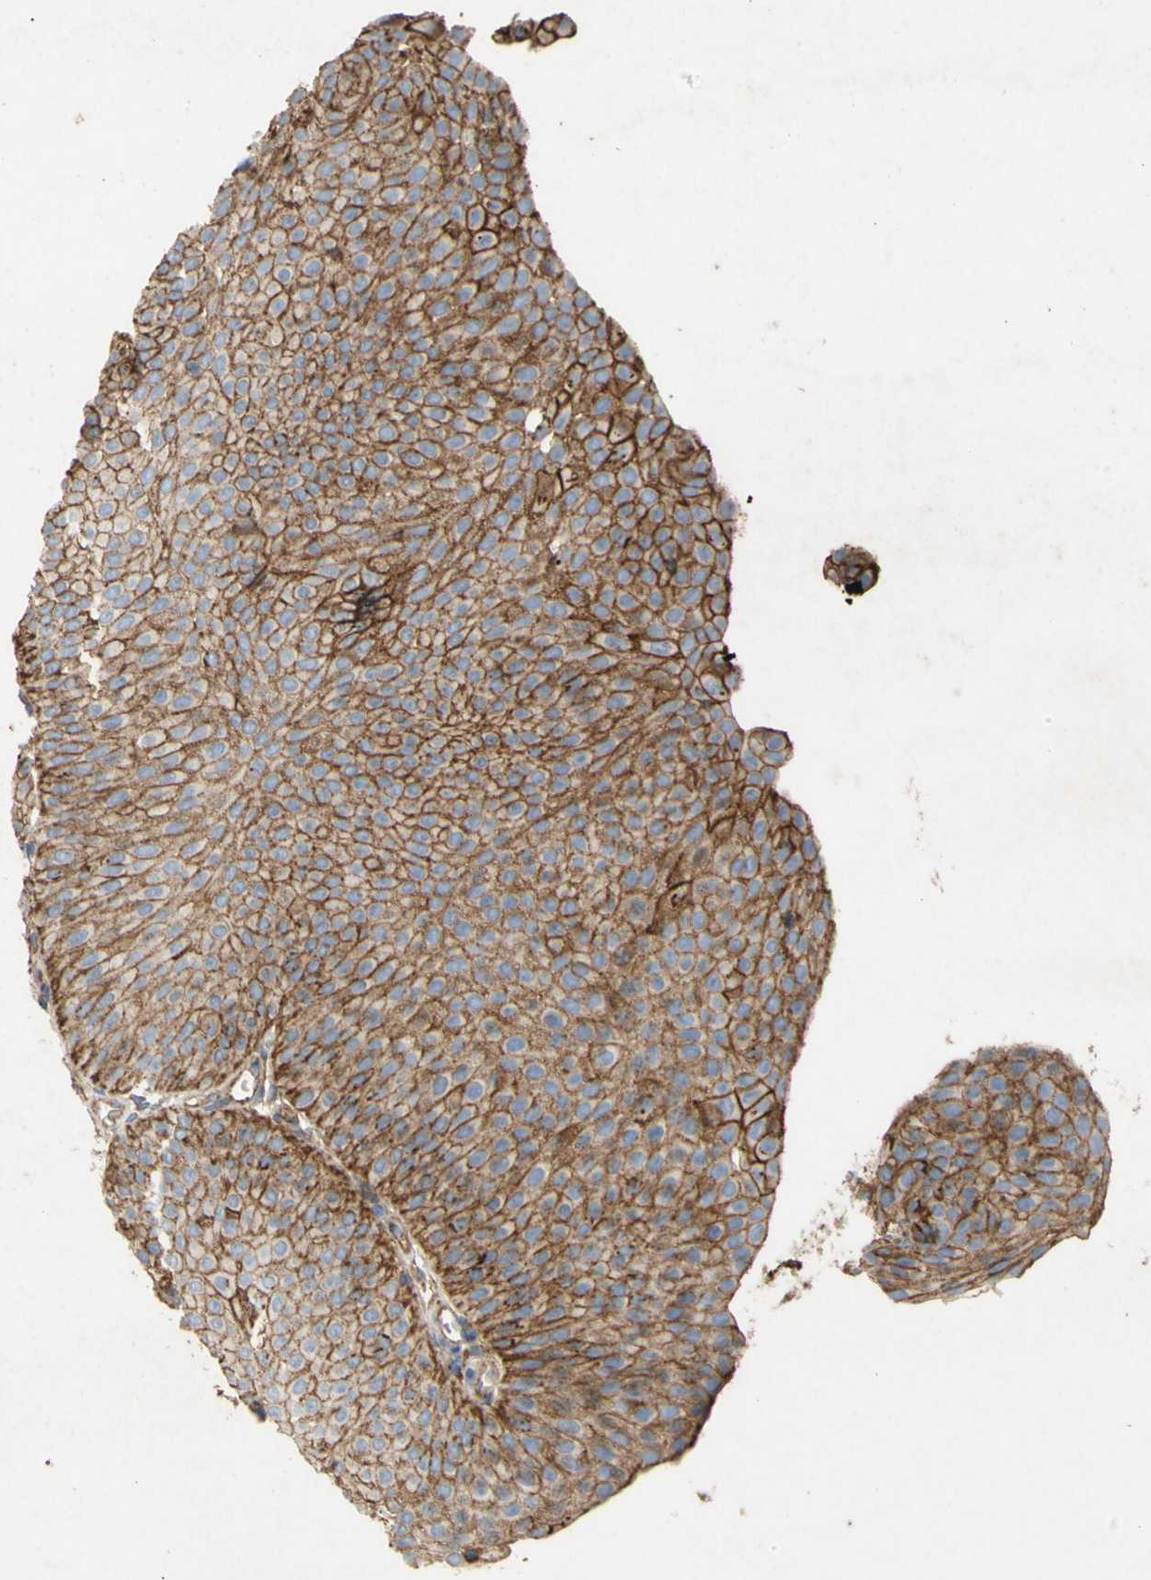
{"staining": {"intensity": "strong", "quantity": ">75%", "location": "cytoplasmic/membranous"}, "tissue": "urothelial cancer", "cell_type": "Tumor cells", "image_type": "cancer", "snomed": [{"axis": "morphology", "description": "Urothelial carcinoma, Low grade"}, {"axis": "topography", "description": "Urinary bladder"}], "caption": "Low-grade urothelial carcinoma was stained to show a protein in brown. There is high levels of strong cytoplasmic/membranous positivity in approximately >75% of tumor cells. (IHC, brightfield microscopy, high magnification).", "gene": "ATP2A3", "patient": {"sex": "female", "age": 60}}